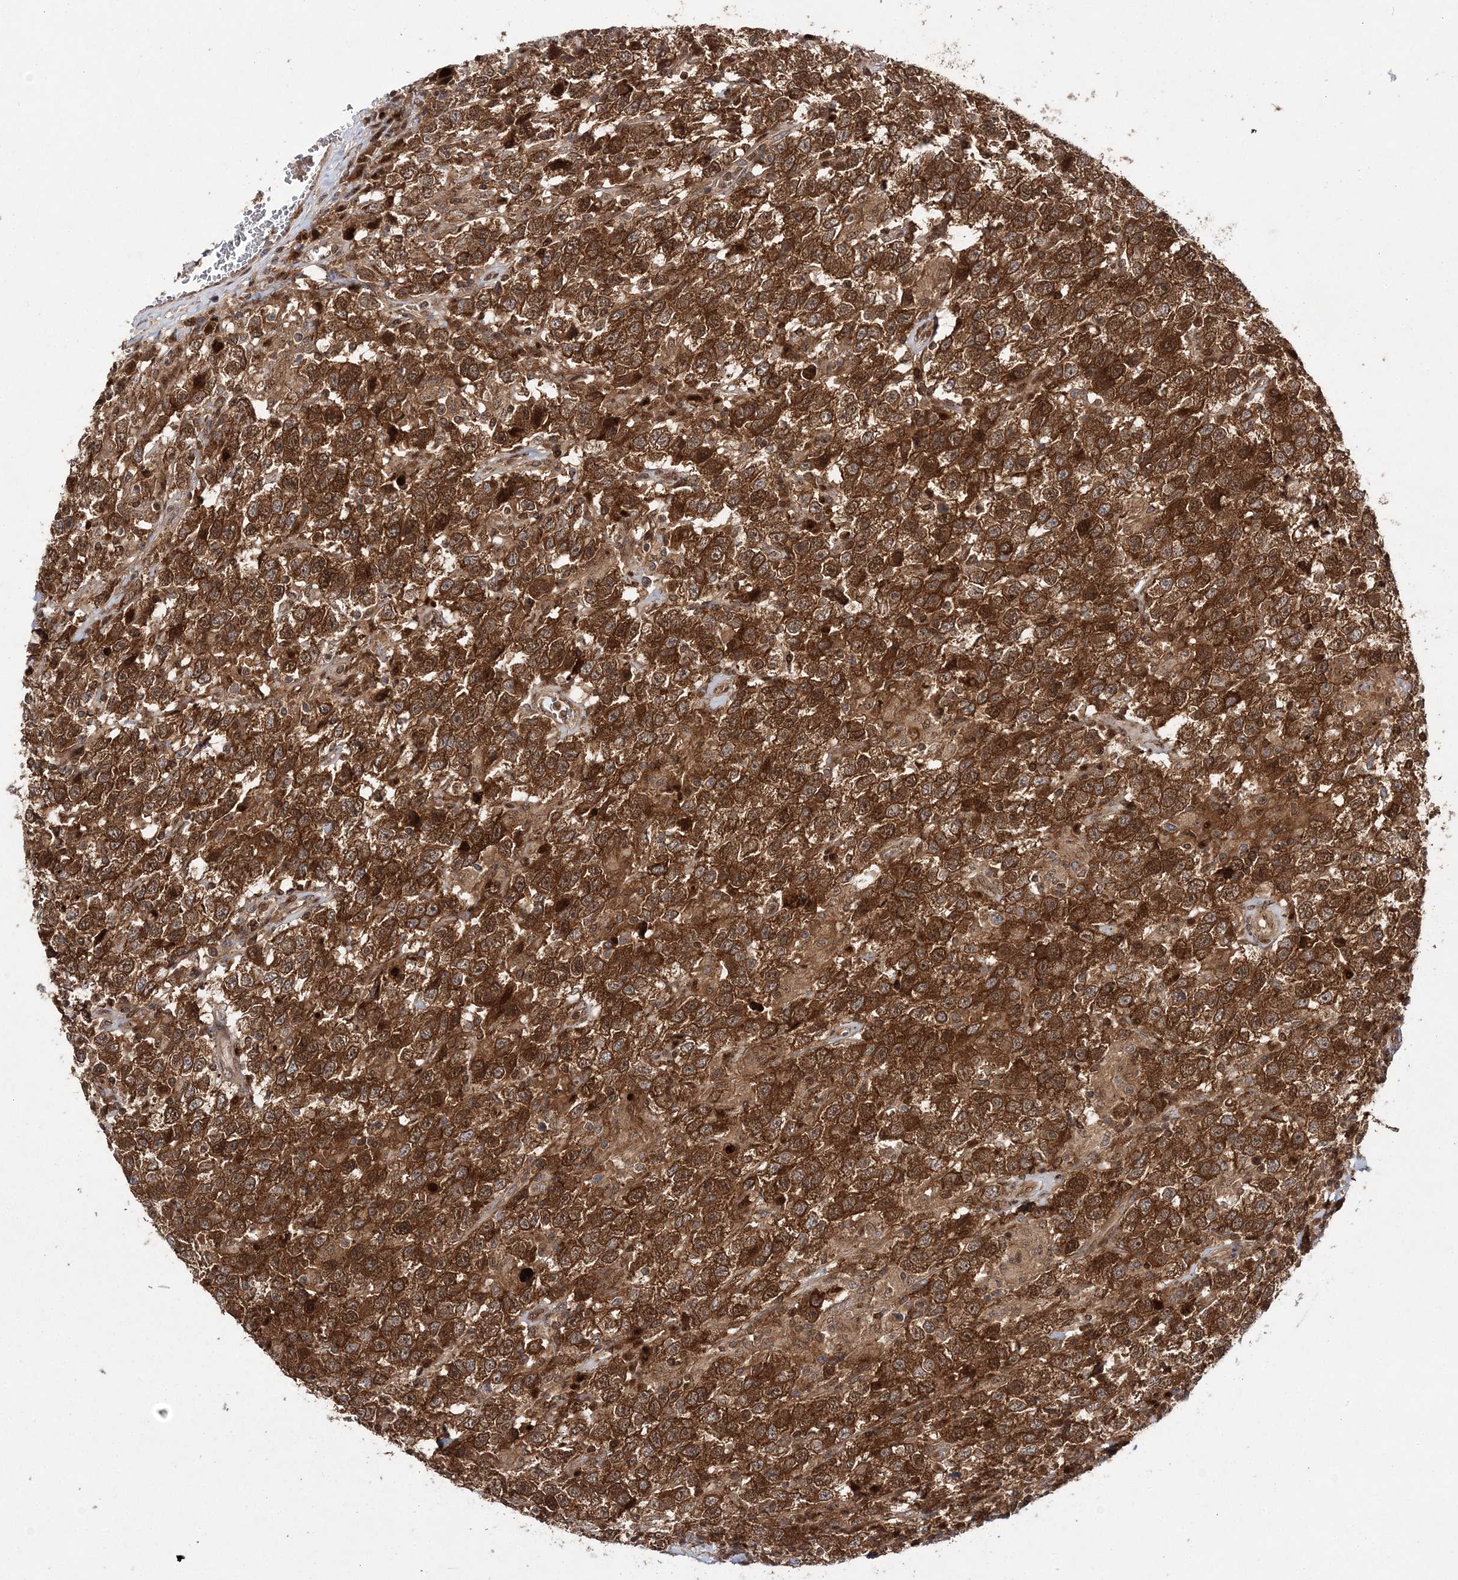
{"staining": {"intensity": "strong", "quantity": ">75%", "location": "cytoplasmic/membranous"}, "tissue": "testis cancer", "cell_type": "Tumor cells", "image_type": "cancer", "snomed": [{"axis": "morphology", "description": "Seminoma, NOS"}, {"axis": "topography", "description": "Testis"}], "caption": "Tumor cells show strong cytoplasmic/membranous expression in about >75% of cells in testis seminoma.", "gene": "NIF3L1", "patient": {"sex": "male", "age": 41}}